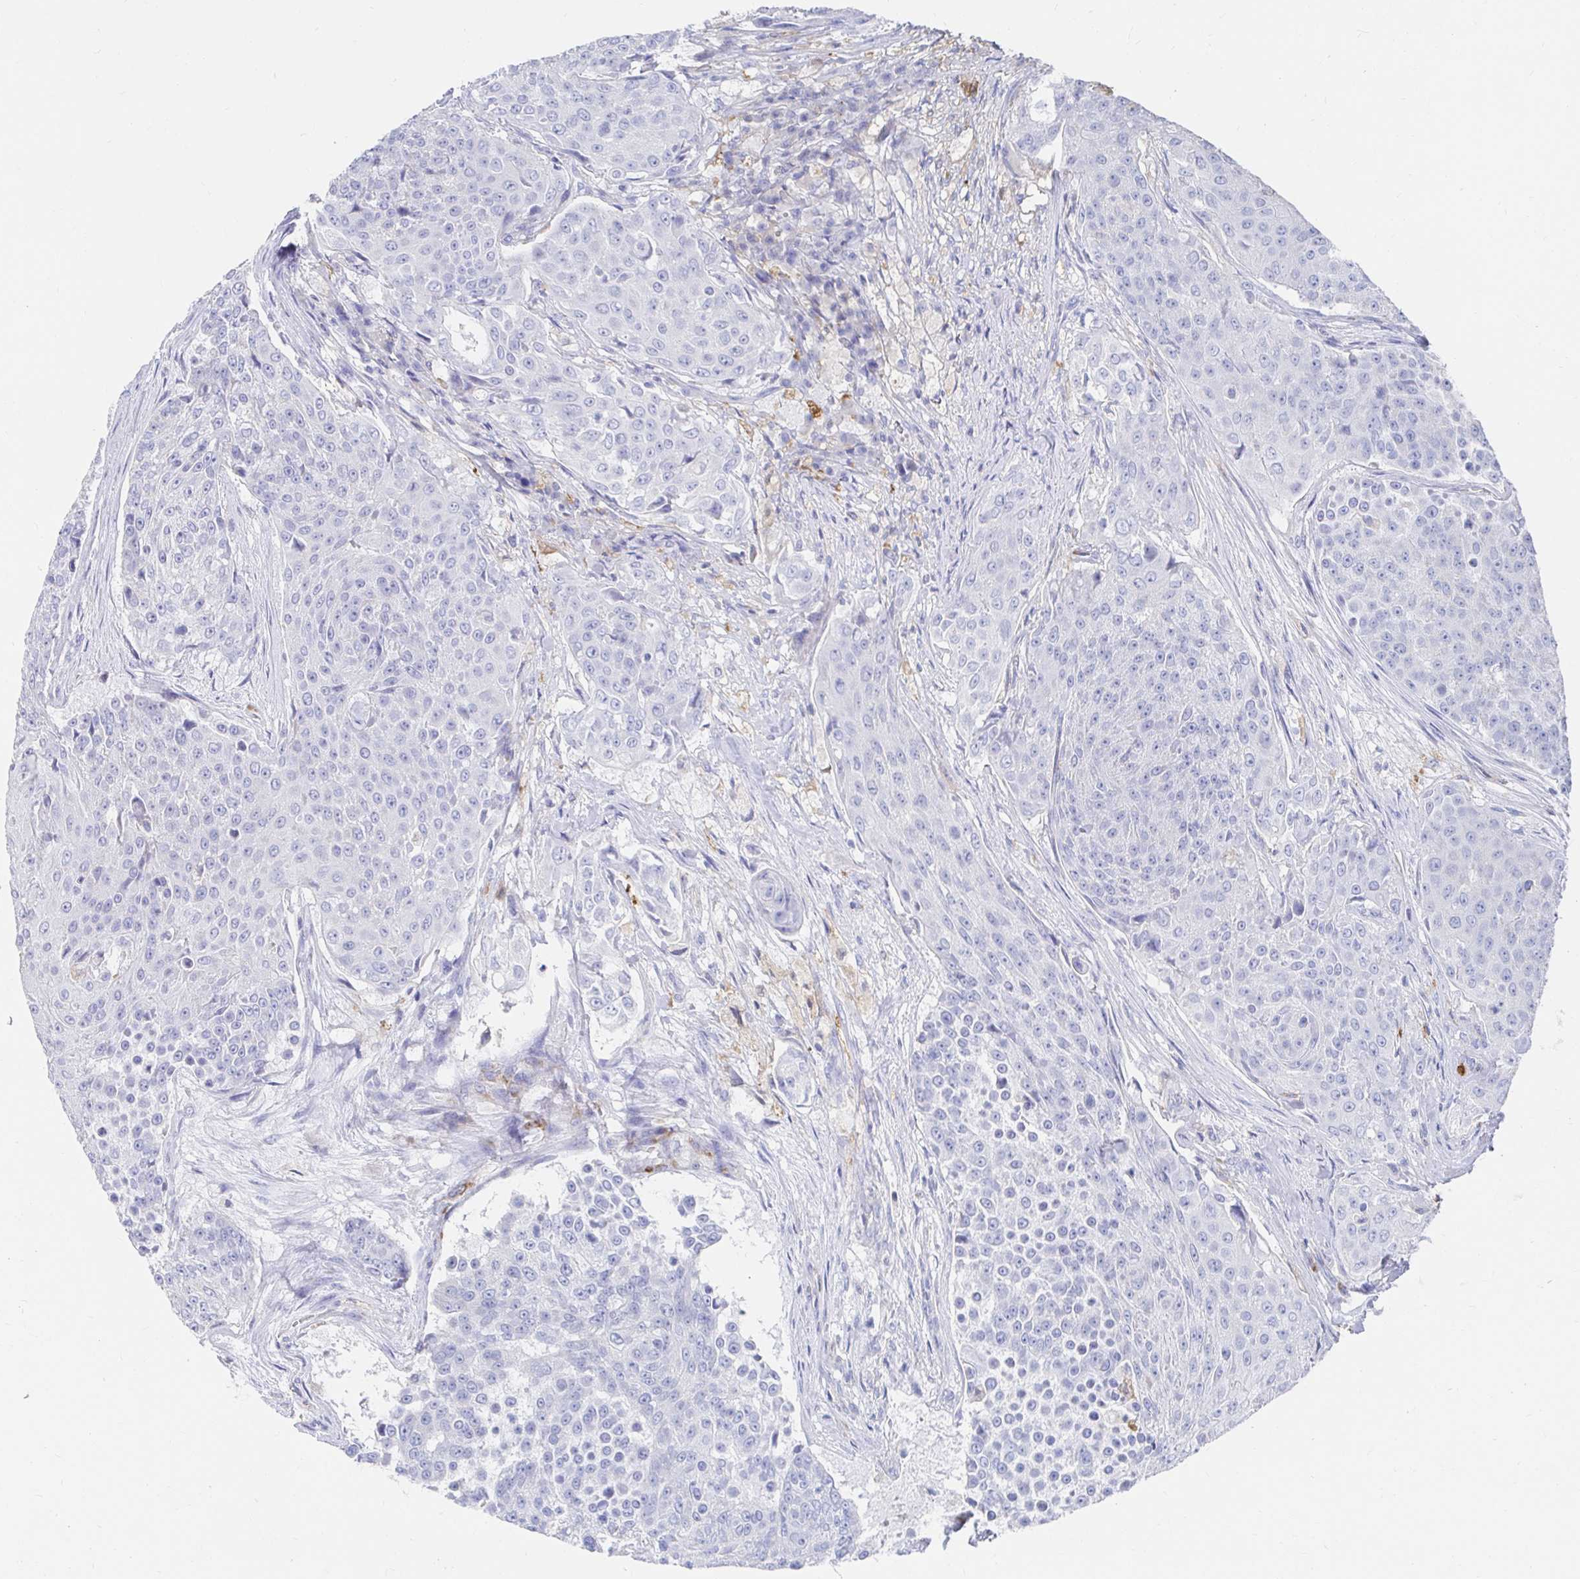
{"staining": {"intensity": "negative", "quantity": "none", "location": "none"}, "tissue": "urothelial cancer", "cell_type": "Tumor cells", "image_type": "cancer", "snomed": [{"axis": "morphology", "description": "Urothelial carcinoma, High grade"}, {"axis": "topography", "description": "Urinary bladder"}], "caption": "The micrograph reveals no significant staining in tumor cells of urothelial cancer.", "gene": "LAMC3", "patient": {"sex": "female", "age": 63}}